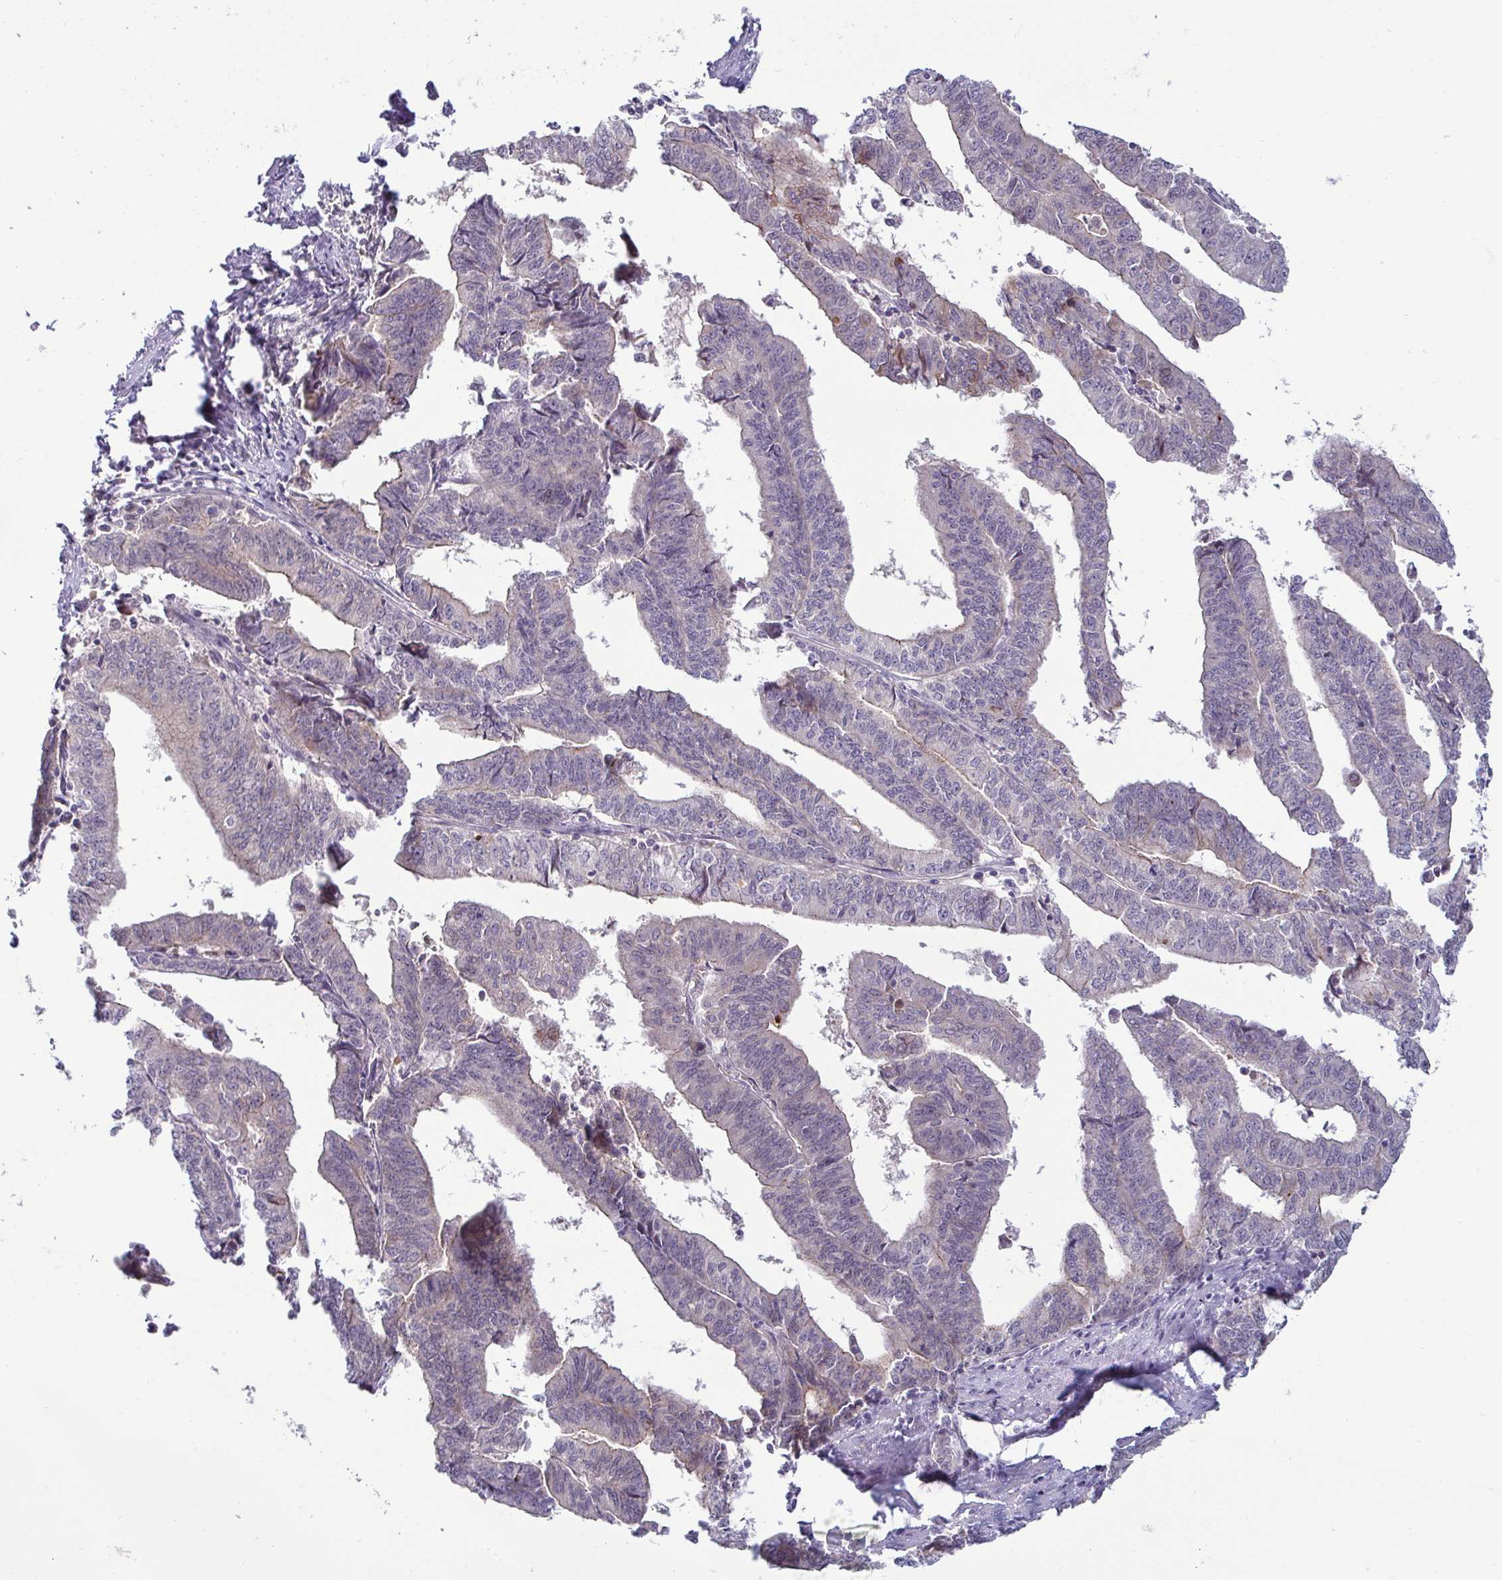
{"staining": {"intensity": "weak", "quantity": "<25%", "location": "cytoplasmic/membranous"}, "tissue": "endometrial cancer", "cell_type": "Tumor cells", "image_type": "cancer", "snomed": [{"axis": "morphology", "description": "Adenocarcinoma, NOS"}, {"axis": "topography", "description": "Endometrium"}], "caption": "Immunohistochemical staining of human endometrial adenocarcinoma demonstrates no significant staining in tumor cells.", "gene": "GSTM1", "patient": {"sex": "female", "age": 65}}